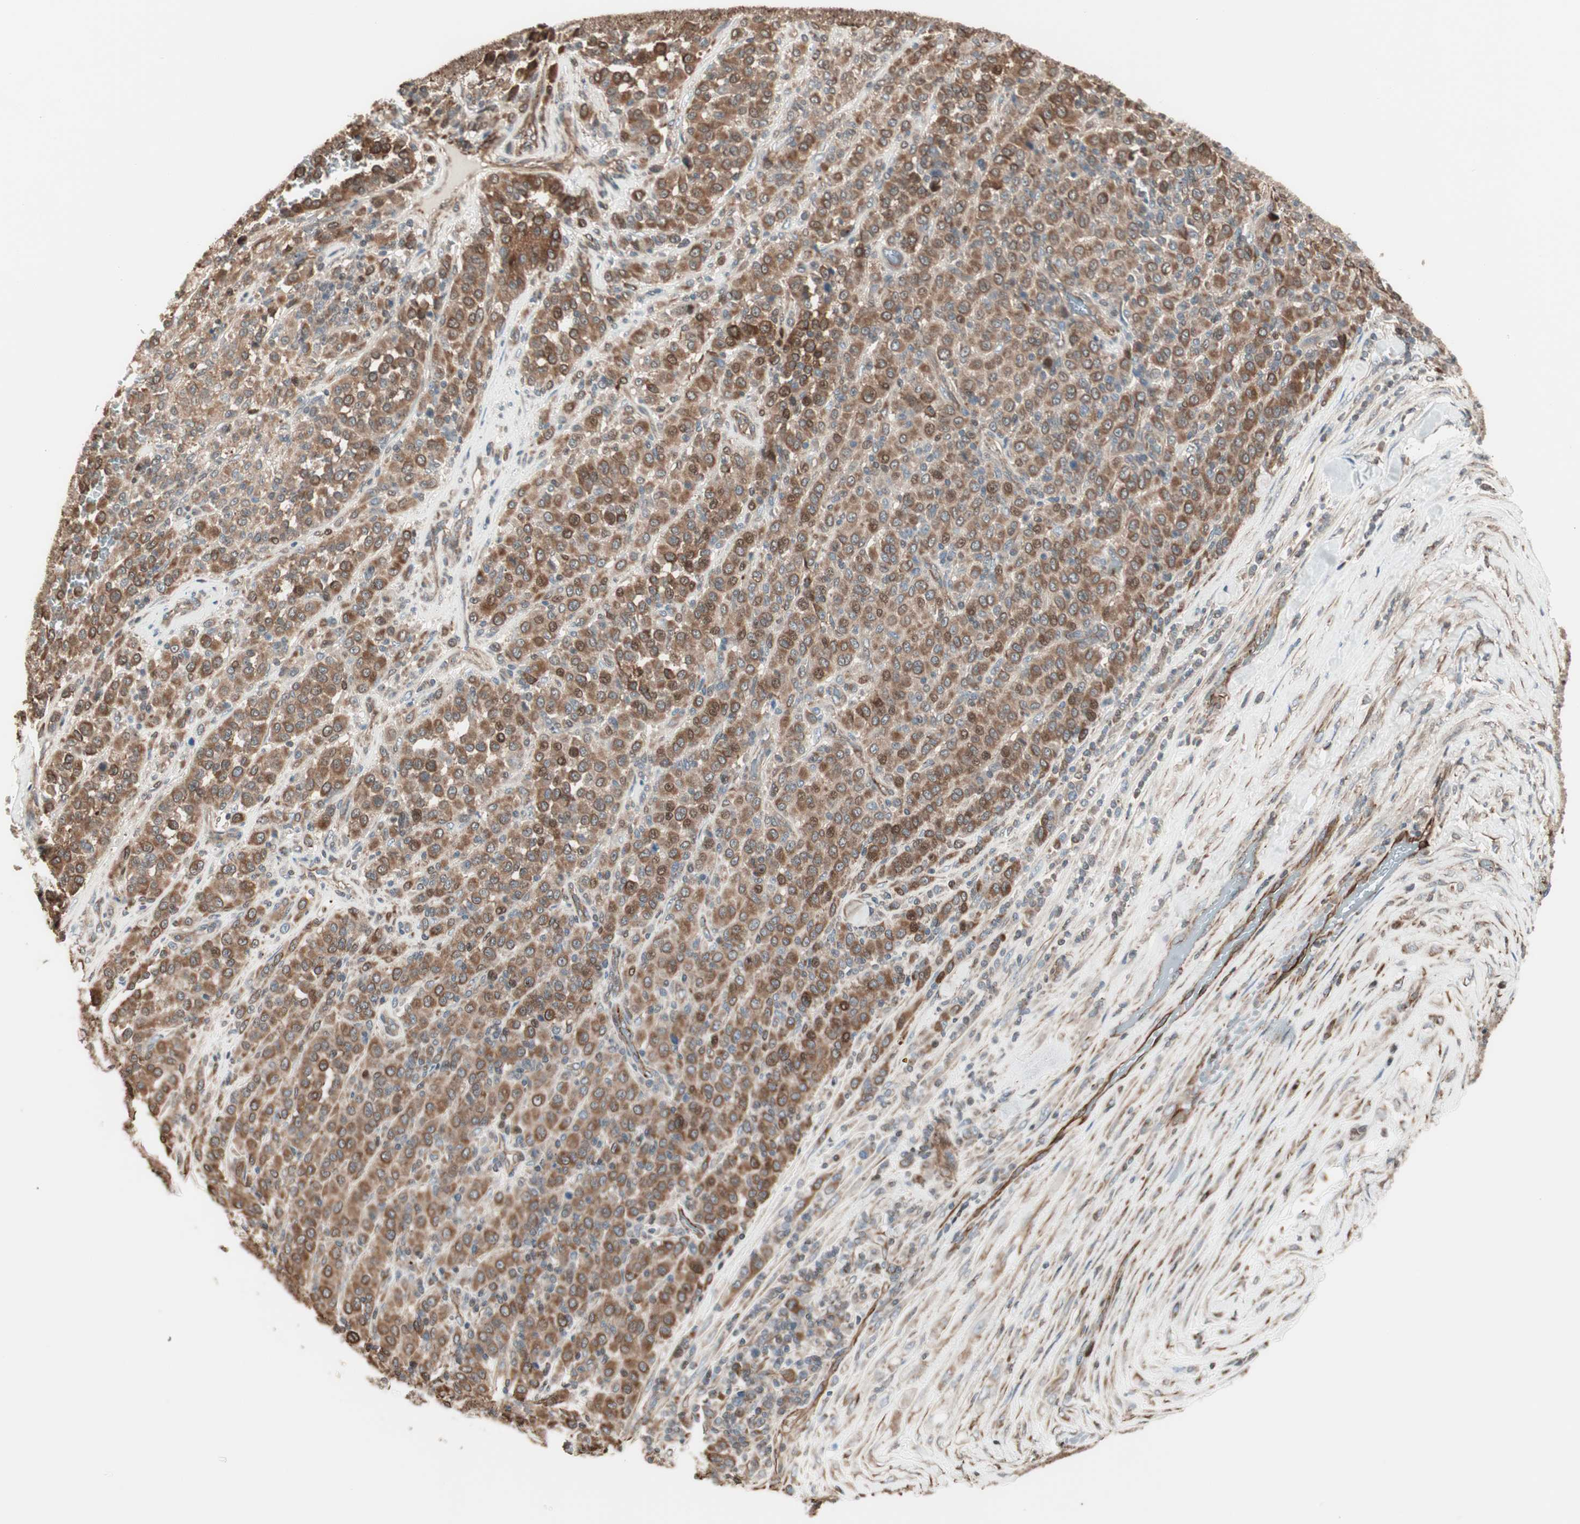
{"staining": {"intensity": "moderate", "quantity": ">75%", "location": "cytoplasmic/membranous"}, "tissue": "melanoma", "cell_type": "Tumor cells", "image_type": "cancer", "snomed": [{"axis": "morphology", "description": "Malignant melanoma, Metastatic site"}, {"axis": "topography", "description": "Pancreas"}], "caption": "Brown immunohistochemical staining in human melanoma shows moderate cytoplasmic/membranous staining in approximately >75% of tumor cells. (Stains: DAB in brown, nuclei in blue, Microscopy: brightfield microscopy at high magnification).", "gene": "MAD2L2", "patient": {"sex": "female", "age": 30}}